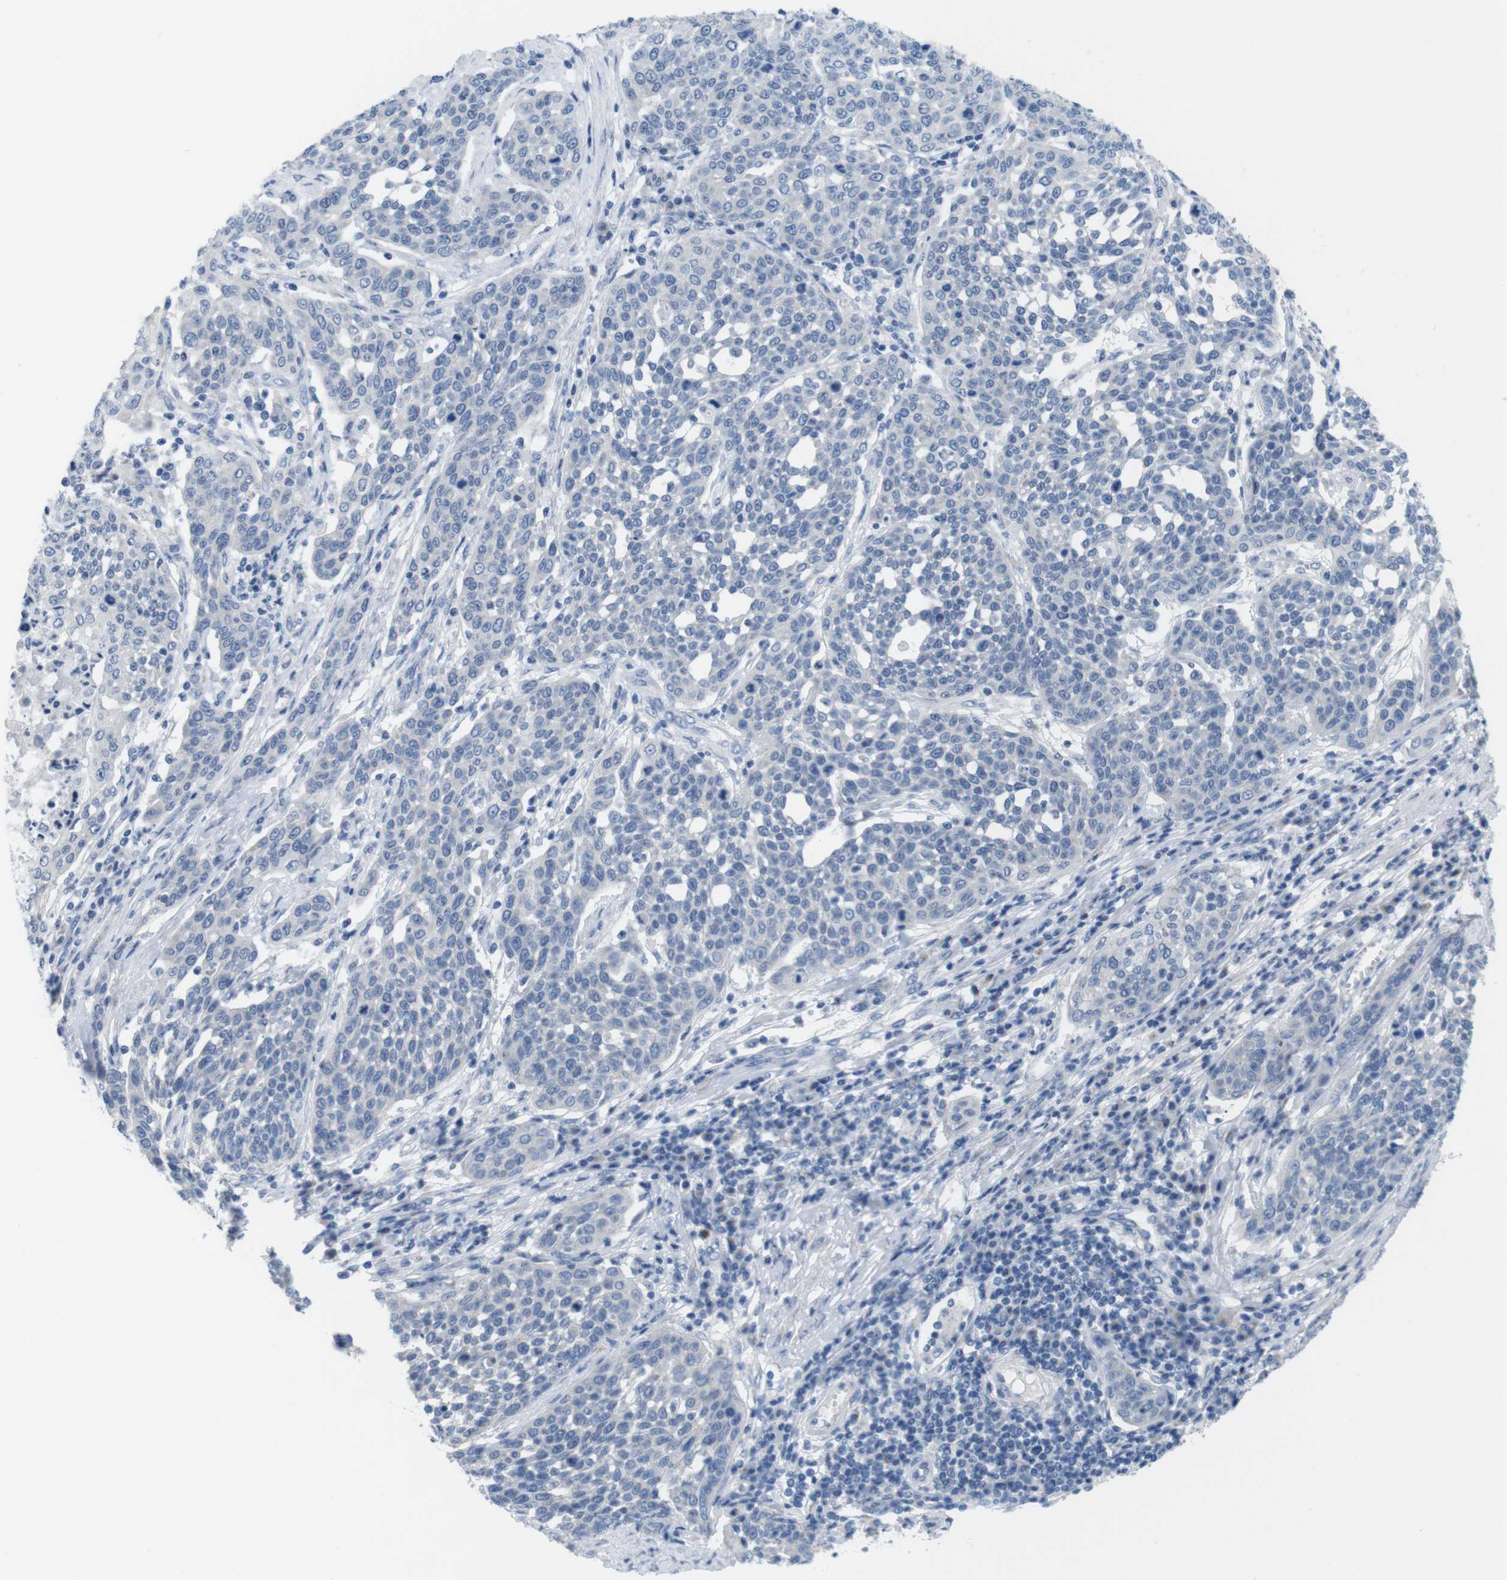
{"staining": {"intensity": "negative", "quantity": "none", "location": "none"}, "tissue": "cervical cancer", "cell_type": "Tumor cells", "image_type": "cancer", "snomed": [{"axis": "morphology", "description": "Squamous cell carcinoma, NOS"}, {"axis": "topography", "description": "Cervix"}], "caption": "There is no significant expression in tumor cells of cervical cancer. Brightfield microscopy of immunohistochemistry (IHC) stained with DAB (brown) and hematoxylin (blue), captured at high magnification.", "gene": "GOLGA2", "patient": {"sex": "female", "age": 34}}